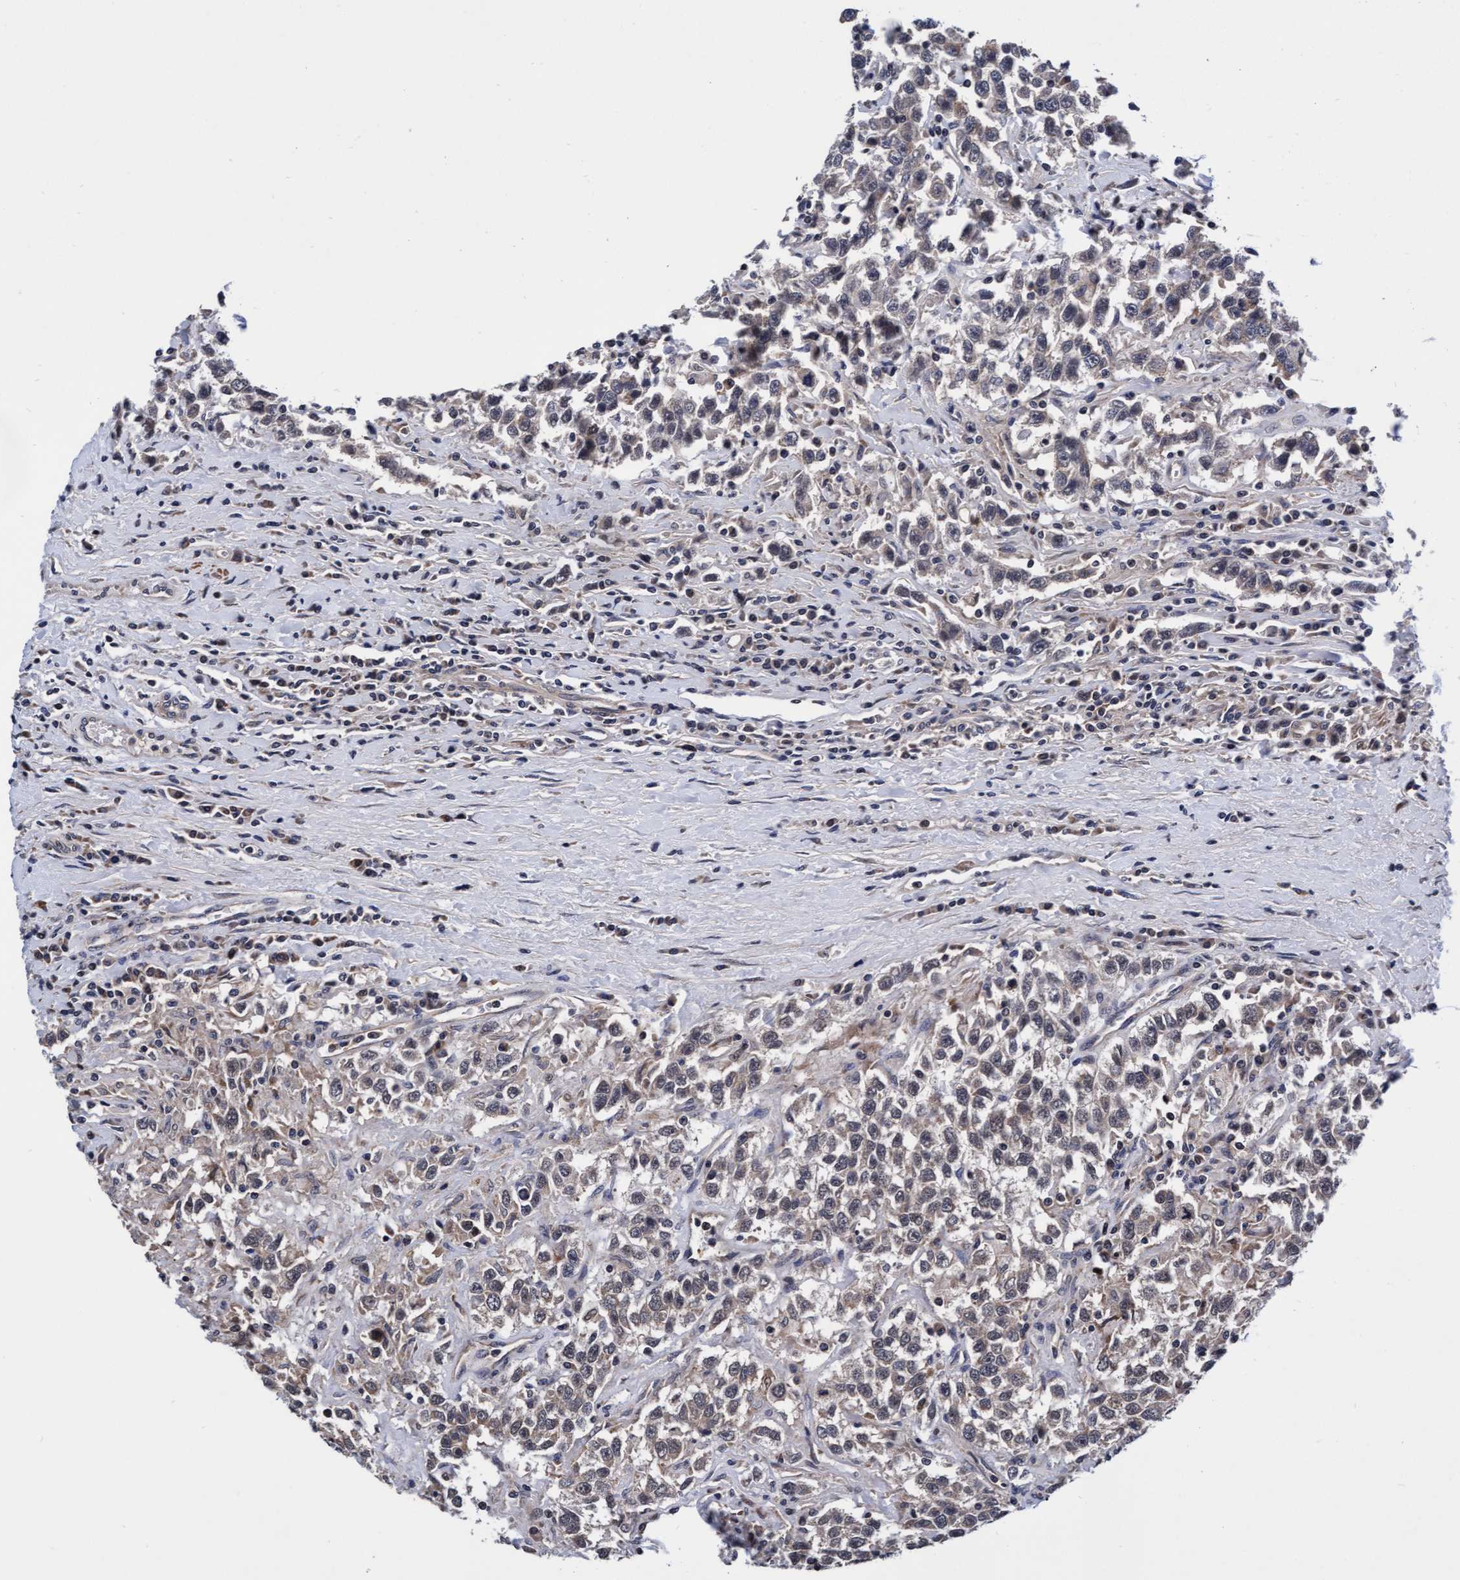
{"staining": {"intensity": "weak", "quantity": "25%-75%", "location": "cytoplasmic/membranous"}, "tissue": "testis cancer", "cell_type": "Tumor cells", "image_type": "cancer", "snomed": [{"axis": "morphology", "description": "Seminoma, NOS"}, {"axis": "topography", "description": "Testis"}], "caption": "A photomicrograph of human seminoma (testis) stained for a protein displays weak cytoplasmic/membranous brown staining in tumor cells. The protein is stained brown, and the nuclei are stained in blue (DAB (3,3'-diaminobenzidine) IHC with brightfield microscopy, high magnification).", "gene": "EFCAB13", "patient": {"sex": "male", "age": 41}}